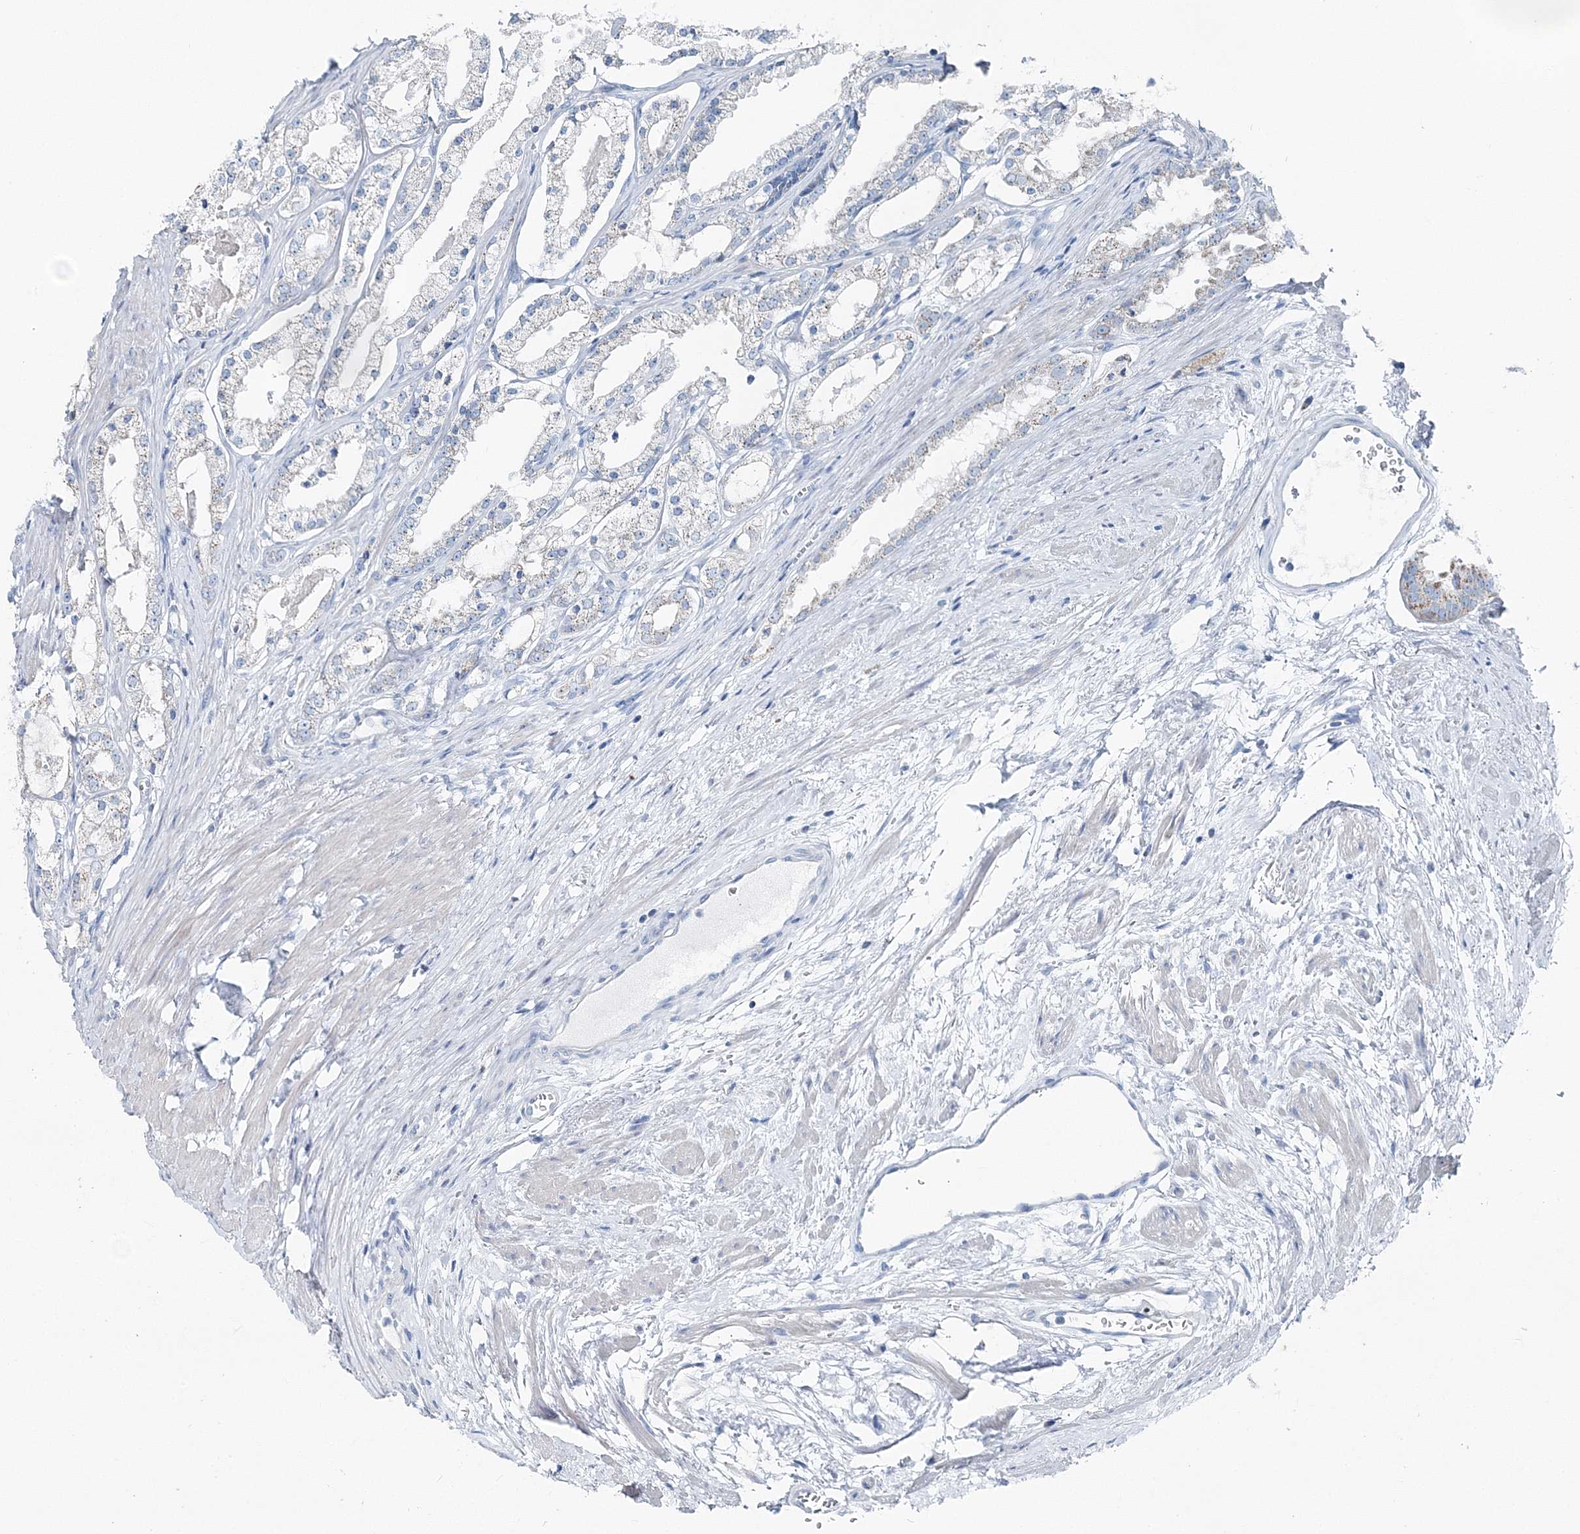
{"staining": {"intensity": "negative", "quantity": "none", "location": "none"}, "tissue": "prostate cancer", "cell_type": "Tumor cells", "image_type": "cancer", "snomed": [{"axis": "morphology", "description": "Adenocarcinoma, High grade"}, {"axis": "topography", "description": "Prostate"}], "caption": "Tumor cells show no significant protein expression in prostate high-grade adenocarcinoma.", "gene": "GABARAPL2", "patient": {"sex": "male", "age": 68}}